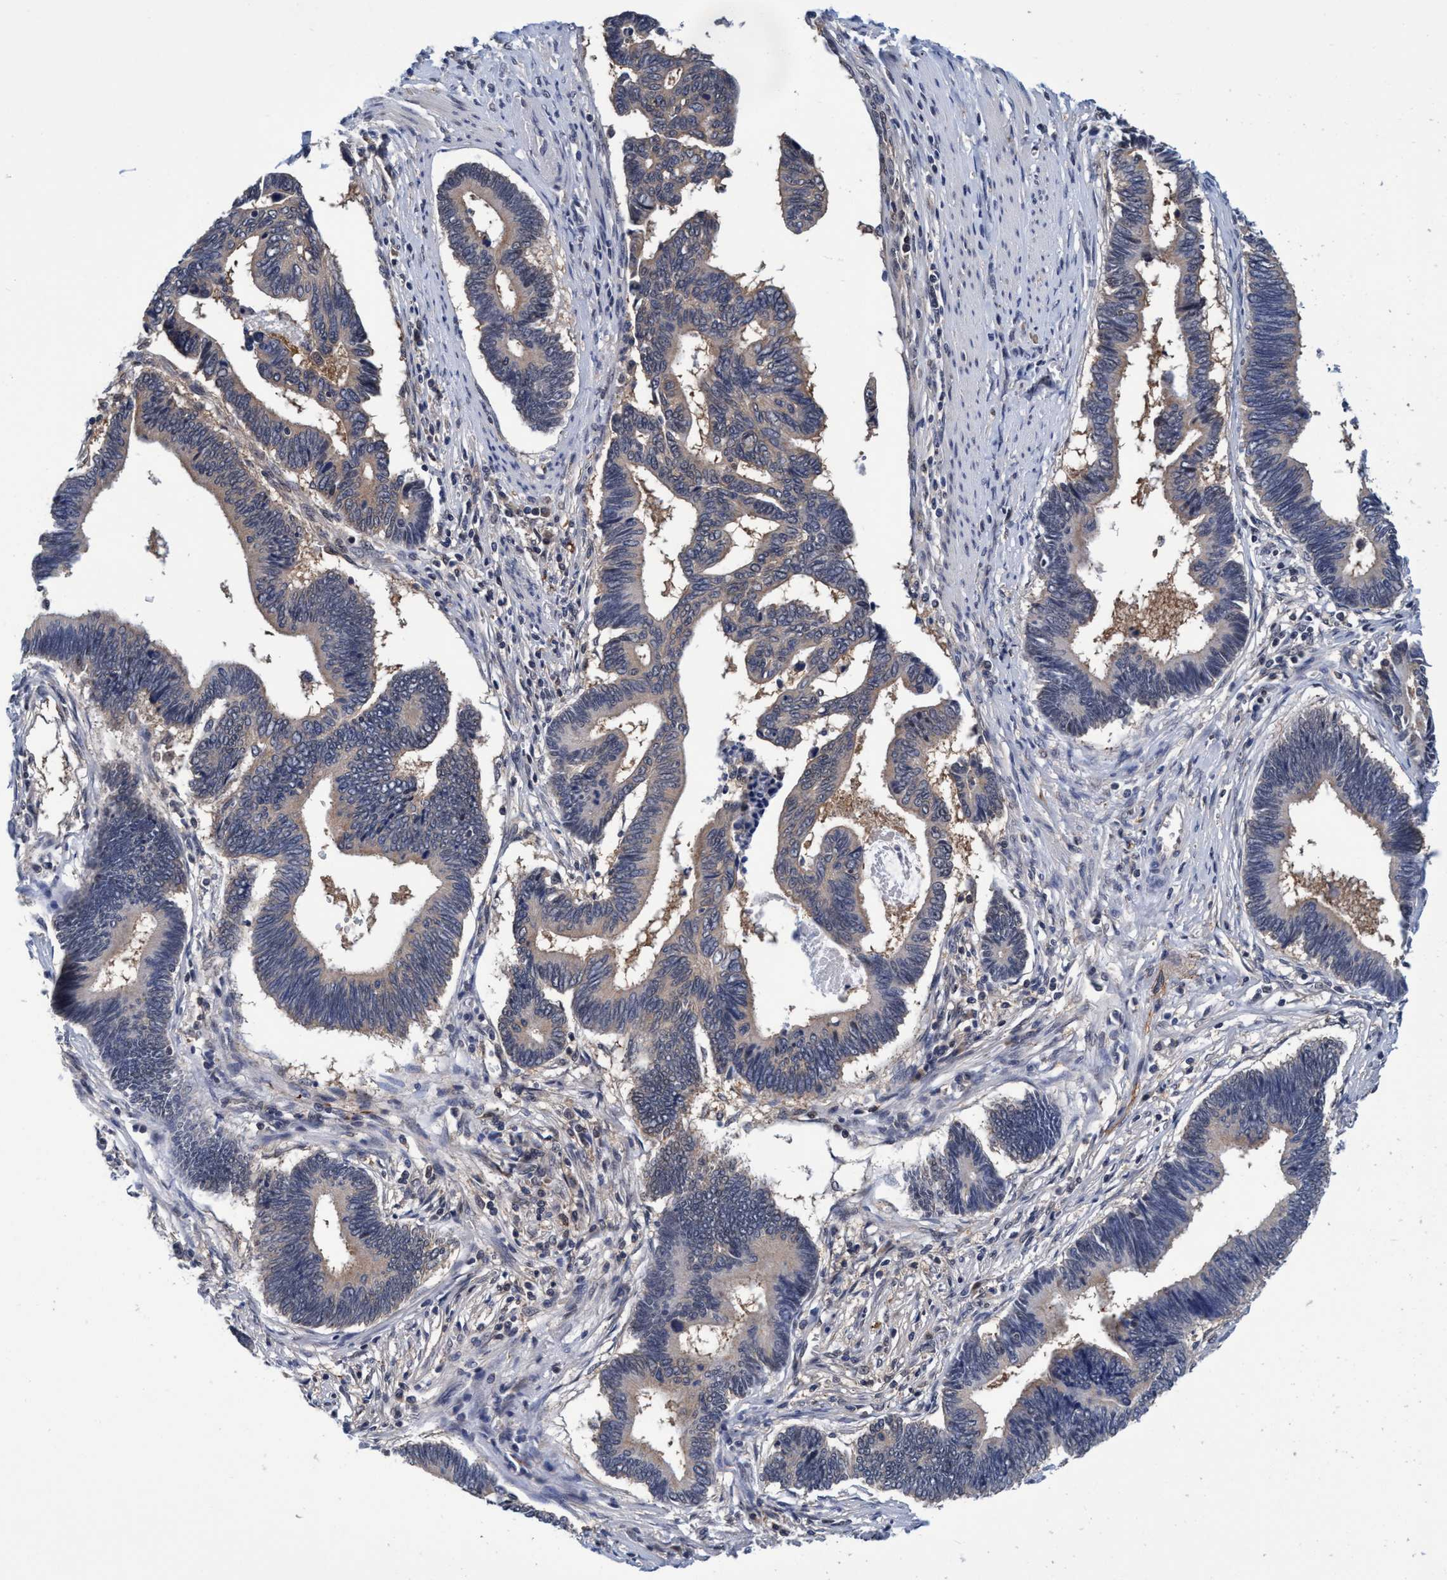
{"staining": {"intensity": "weak", "quantity": "25%-75%", "location": "cytoplasmic/membranous"}, "tissue": "pancreatic cancer", "cell_type": "Tumor cells", "image_type": "cancer", "snomed": [{"axis": "morphology", "description": "Adenocarcinoma, NOS"}, {"axis": "topography", "description": "Pancreas"}], "caption": "Immunohistochemical staining of pancreatic adenocarcinoma exhibits low levels of weak cytoplasmic/membranous positivity in approximately 25%-75% of tumor cells.", "gene": "PSMD12", "patient": {"sex": "female", "age": 70}}